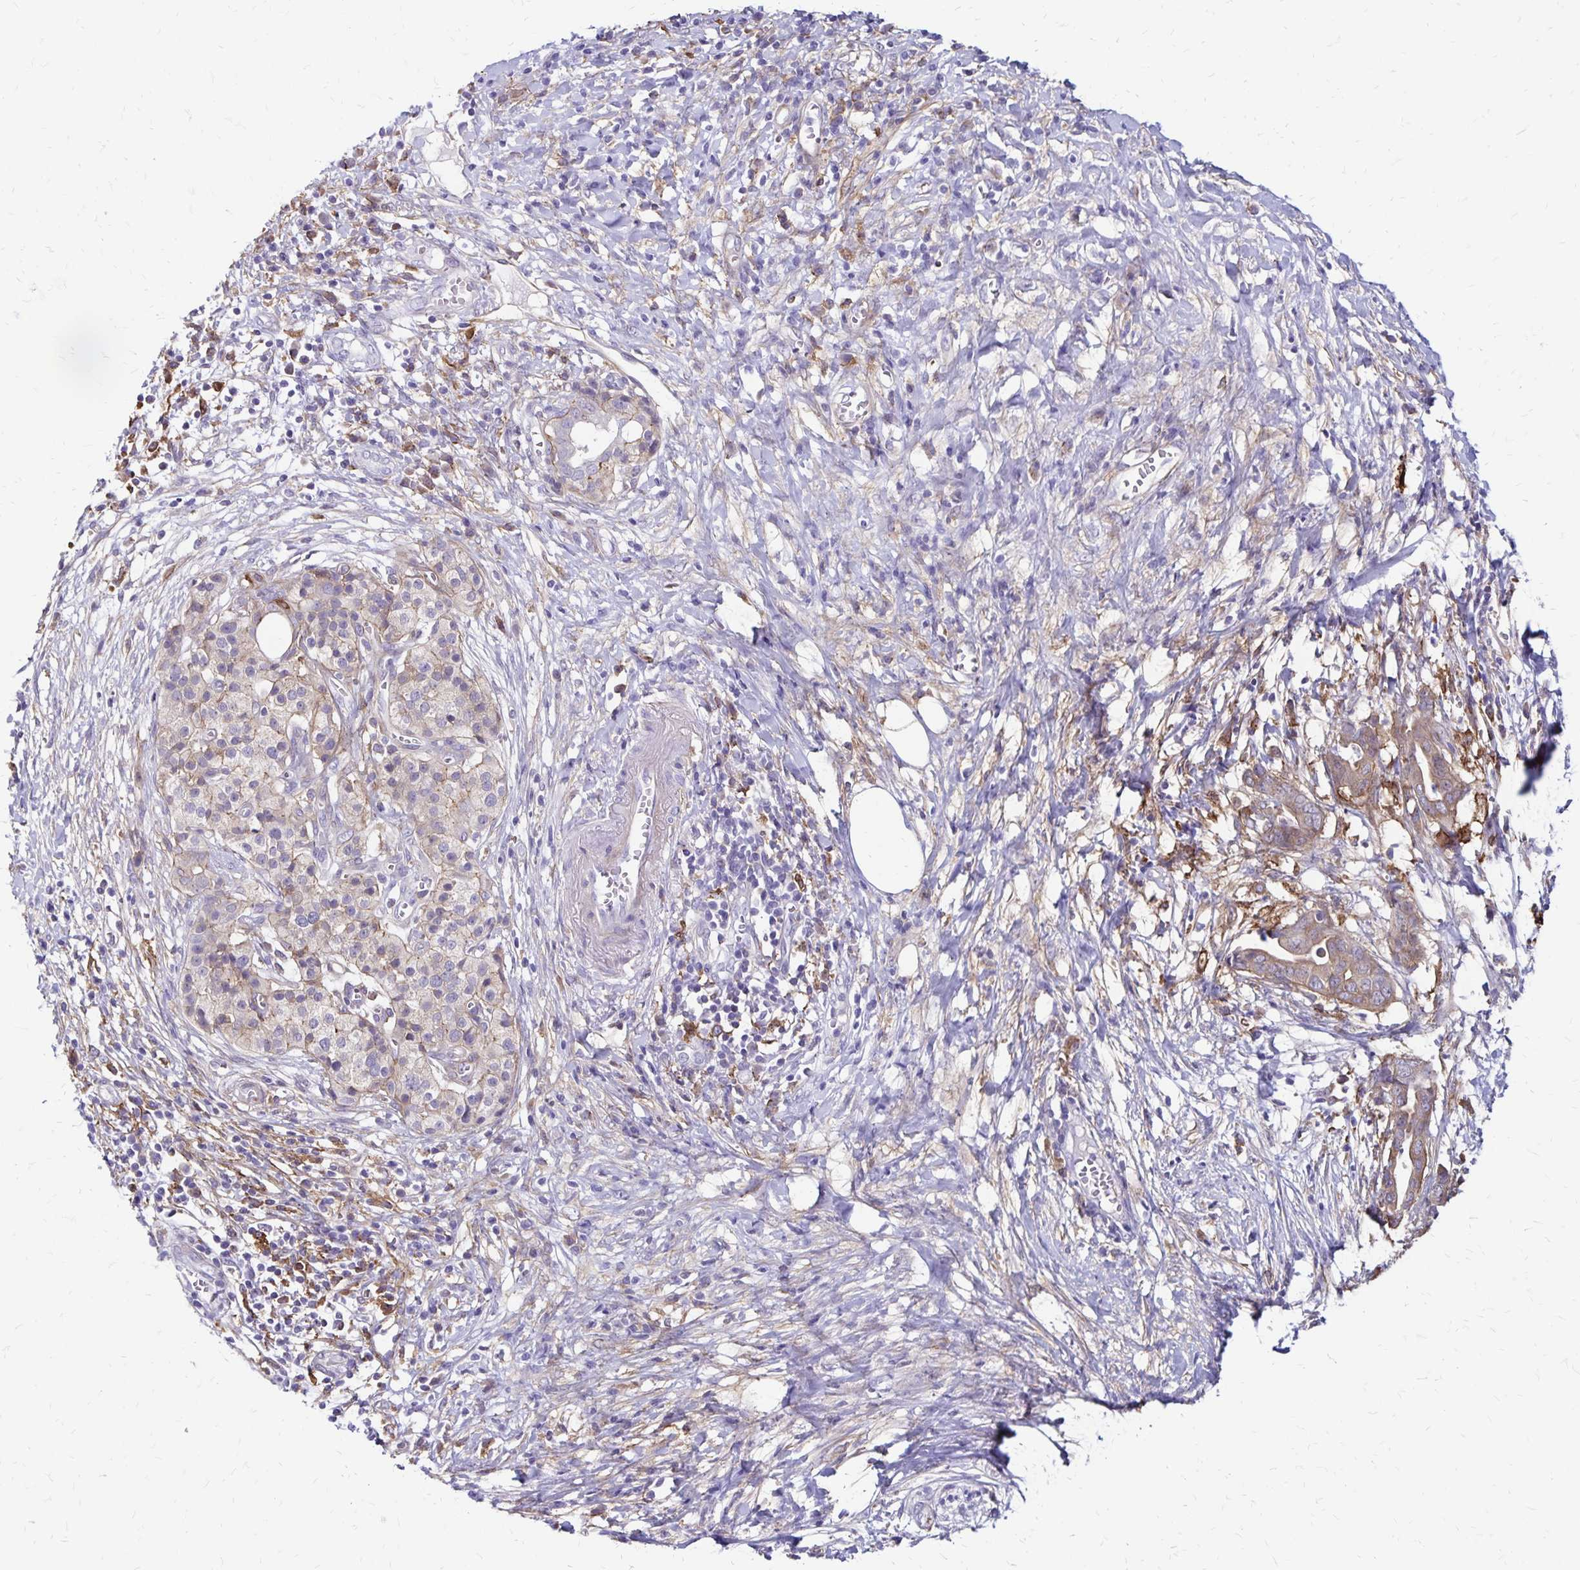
{"staining": {"intensity": "weak", "quantity": "25%-75%", "location": "cytoplasmic/membranous"}, "tissue": "pancreatic cancer", "cell_type": "Tumor cells", "image_type": "cancer", "snomed": [{"axis": "morphology", "description": "Adenocarcinoma, NOS"}, {"axis": "topography", "description": "Pancreas"}], "caption": "This is an image of immunohistochemistry staining of pancreatic cancer (adenocarcinoma), which shows weak positivity in the cytoplasmic/membranous of tumor cells.", "gene": "TNS3", "patient": {"sex": "male", "age": 61}}